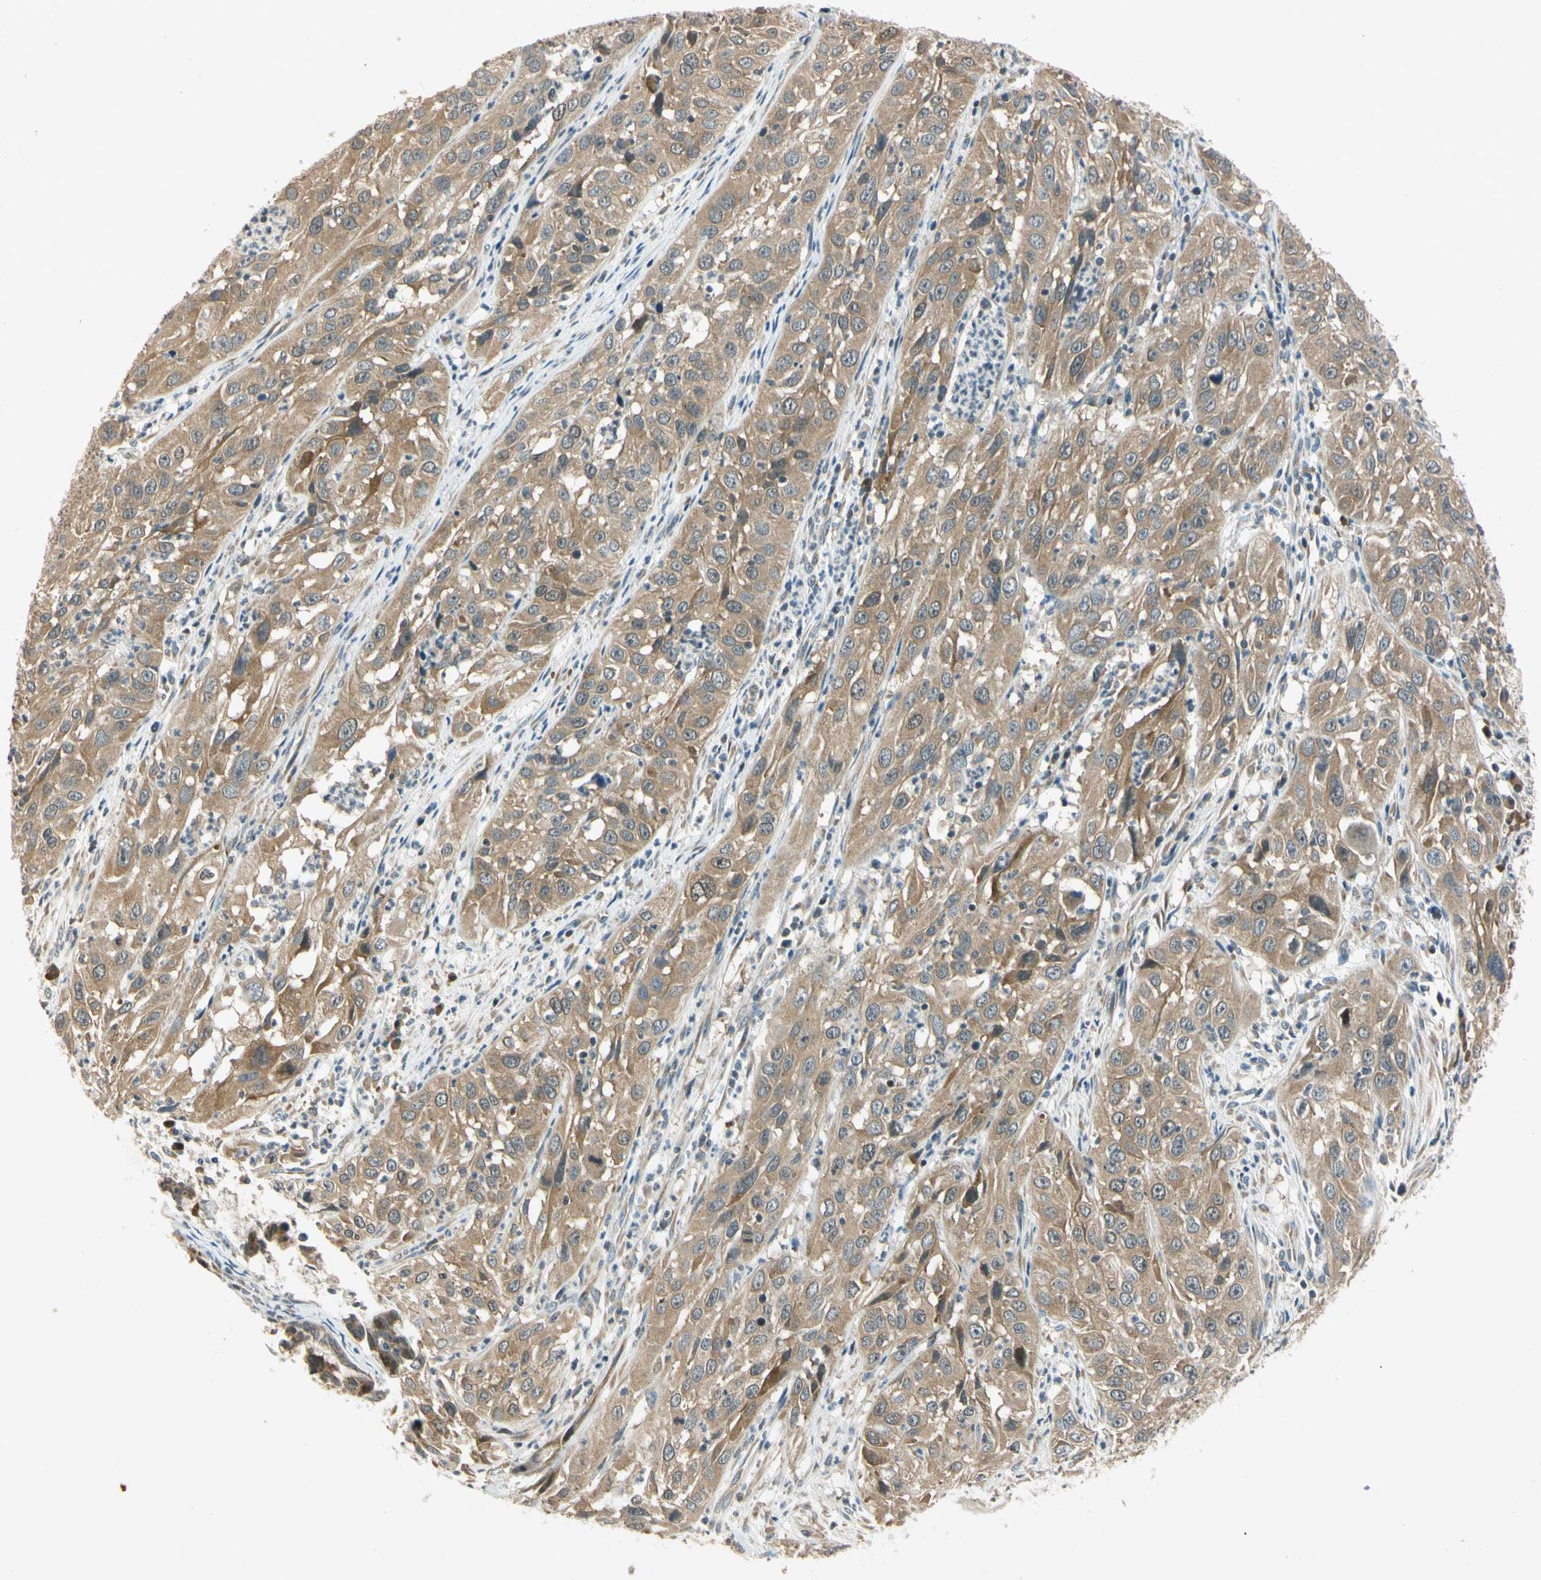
{"staining": {"intensity": "moderate", "quantity": ">75%", "location": "cytoplasmic/membranous"}, "tissue": "cervical cancer", "cell_type": "Tumor cells", "image_type": "cancer", "snomed": [{"axis": "morphology", "description": "Squamous cell carcinoma, NOS"}, {"axis": "topography", "description": "Cervix"}], "caption": "Protein expression analysis of cervical cancer (squamous cell carcinoma) exhibits moderate cytoplasmic/membranous staining in approximately >75% of tumor cells.", "gene": "RPS6KB2", "patient": {"sex": "female", "age": 32}}